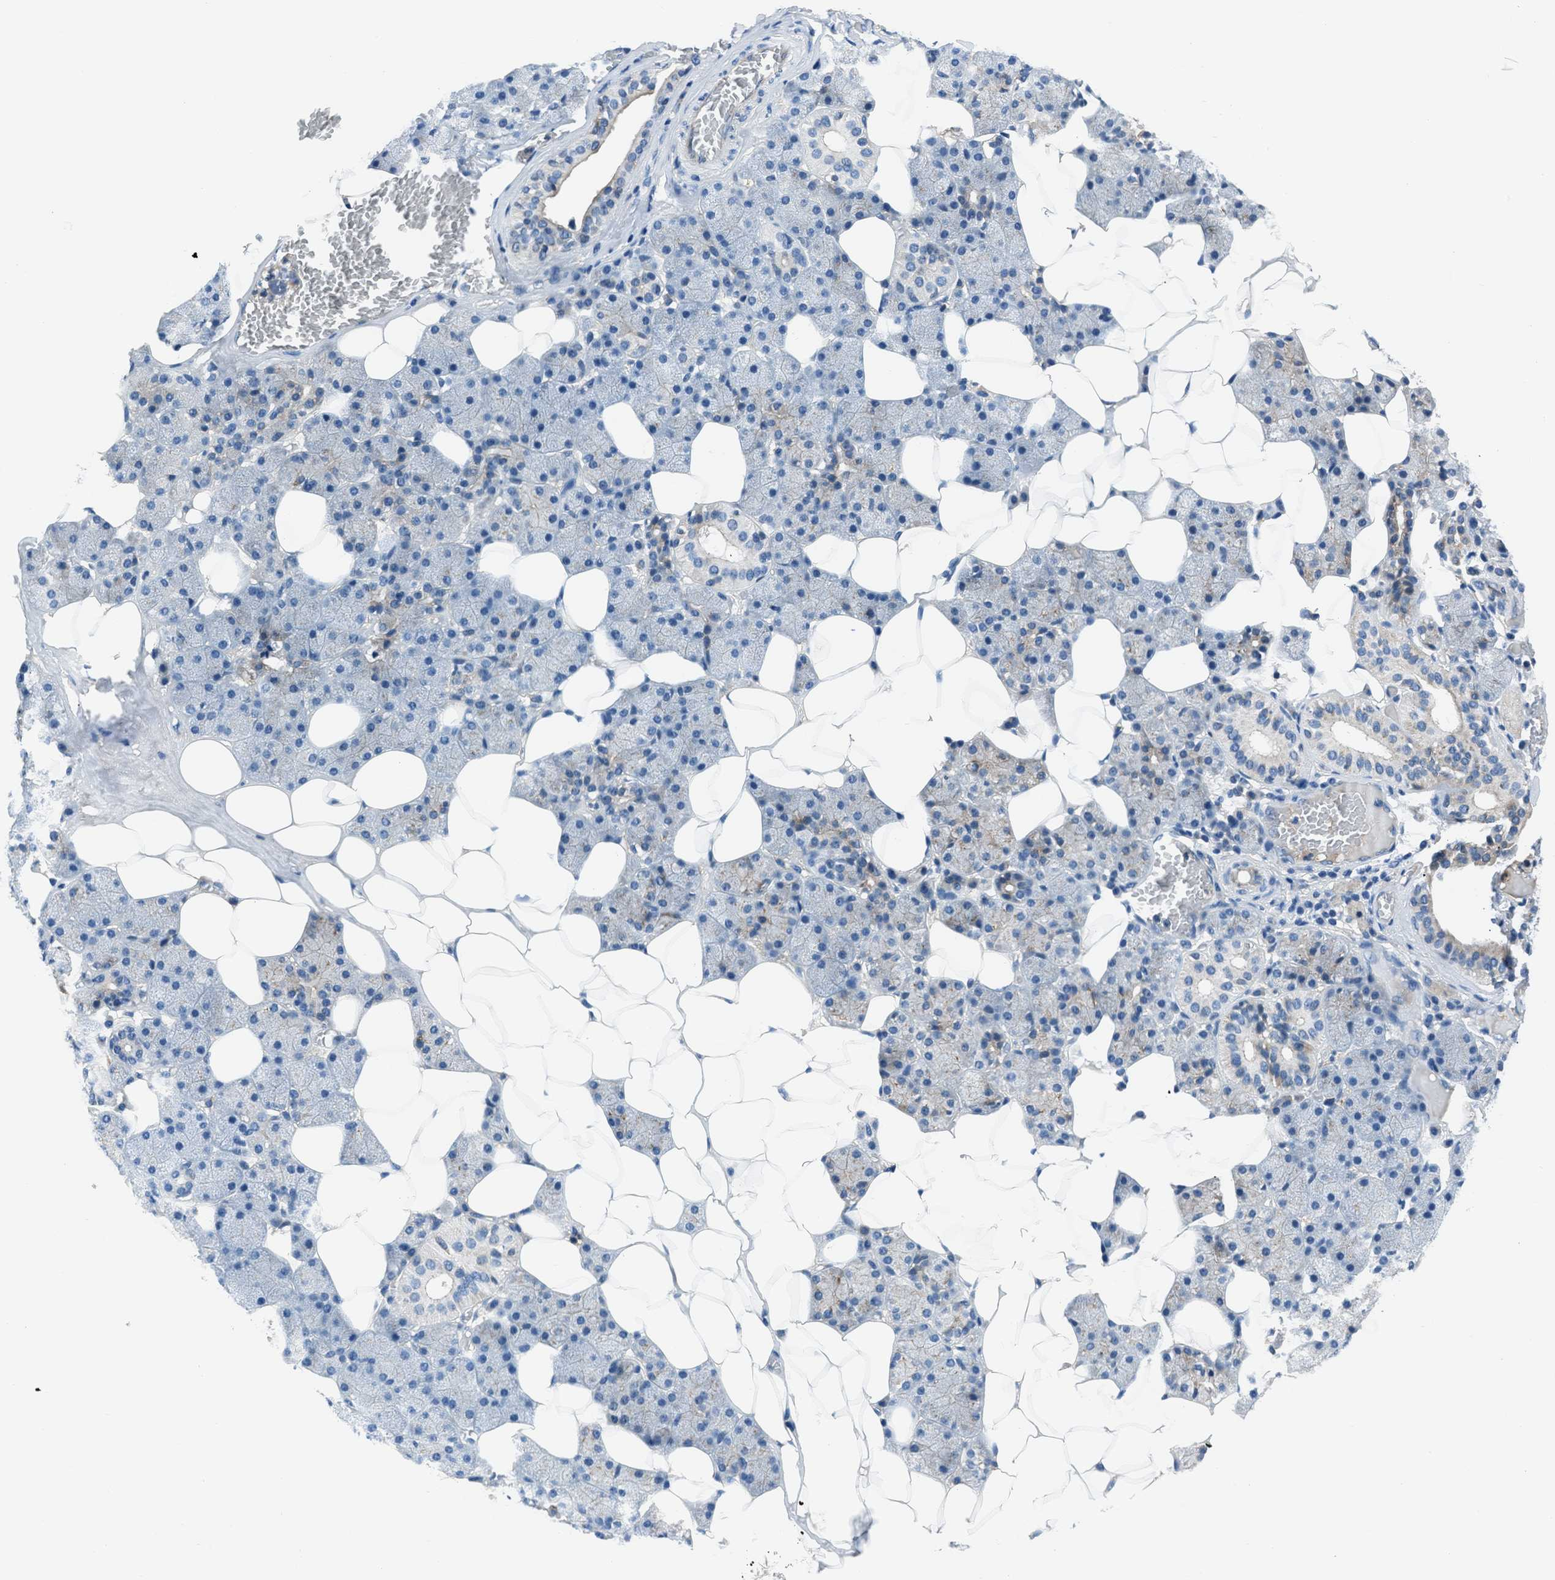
{"staining": {"intensity": "weak", "quantity": "<25%", "location": "cytoplasmic/membranous"}, "tissue": "salivary gland", "cell_type": "Glandular cells", "image_type": "normal", "snomed": [{"axis": "morphology", "description": "Normal tissue, NOS"}, {"axis": "topography", "description": "Salivary gland"}], "caption": "Immunohistochemistry image of benign salivary gland: salivary gland stained with DAB reveals no significant protein staining in glandular cells. Brightfield microscopy of immunohistochemistry (IHC) stained with DAB (3,3'-diaminobenzidine) (brown) and hematoxylin (blue), captured at high magnification.", "gene": "SLC38A6", "patient": {"sex": "female", "age": 33}}